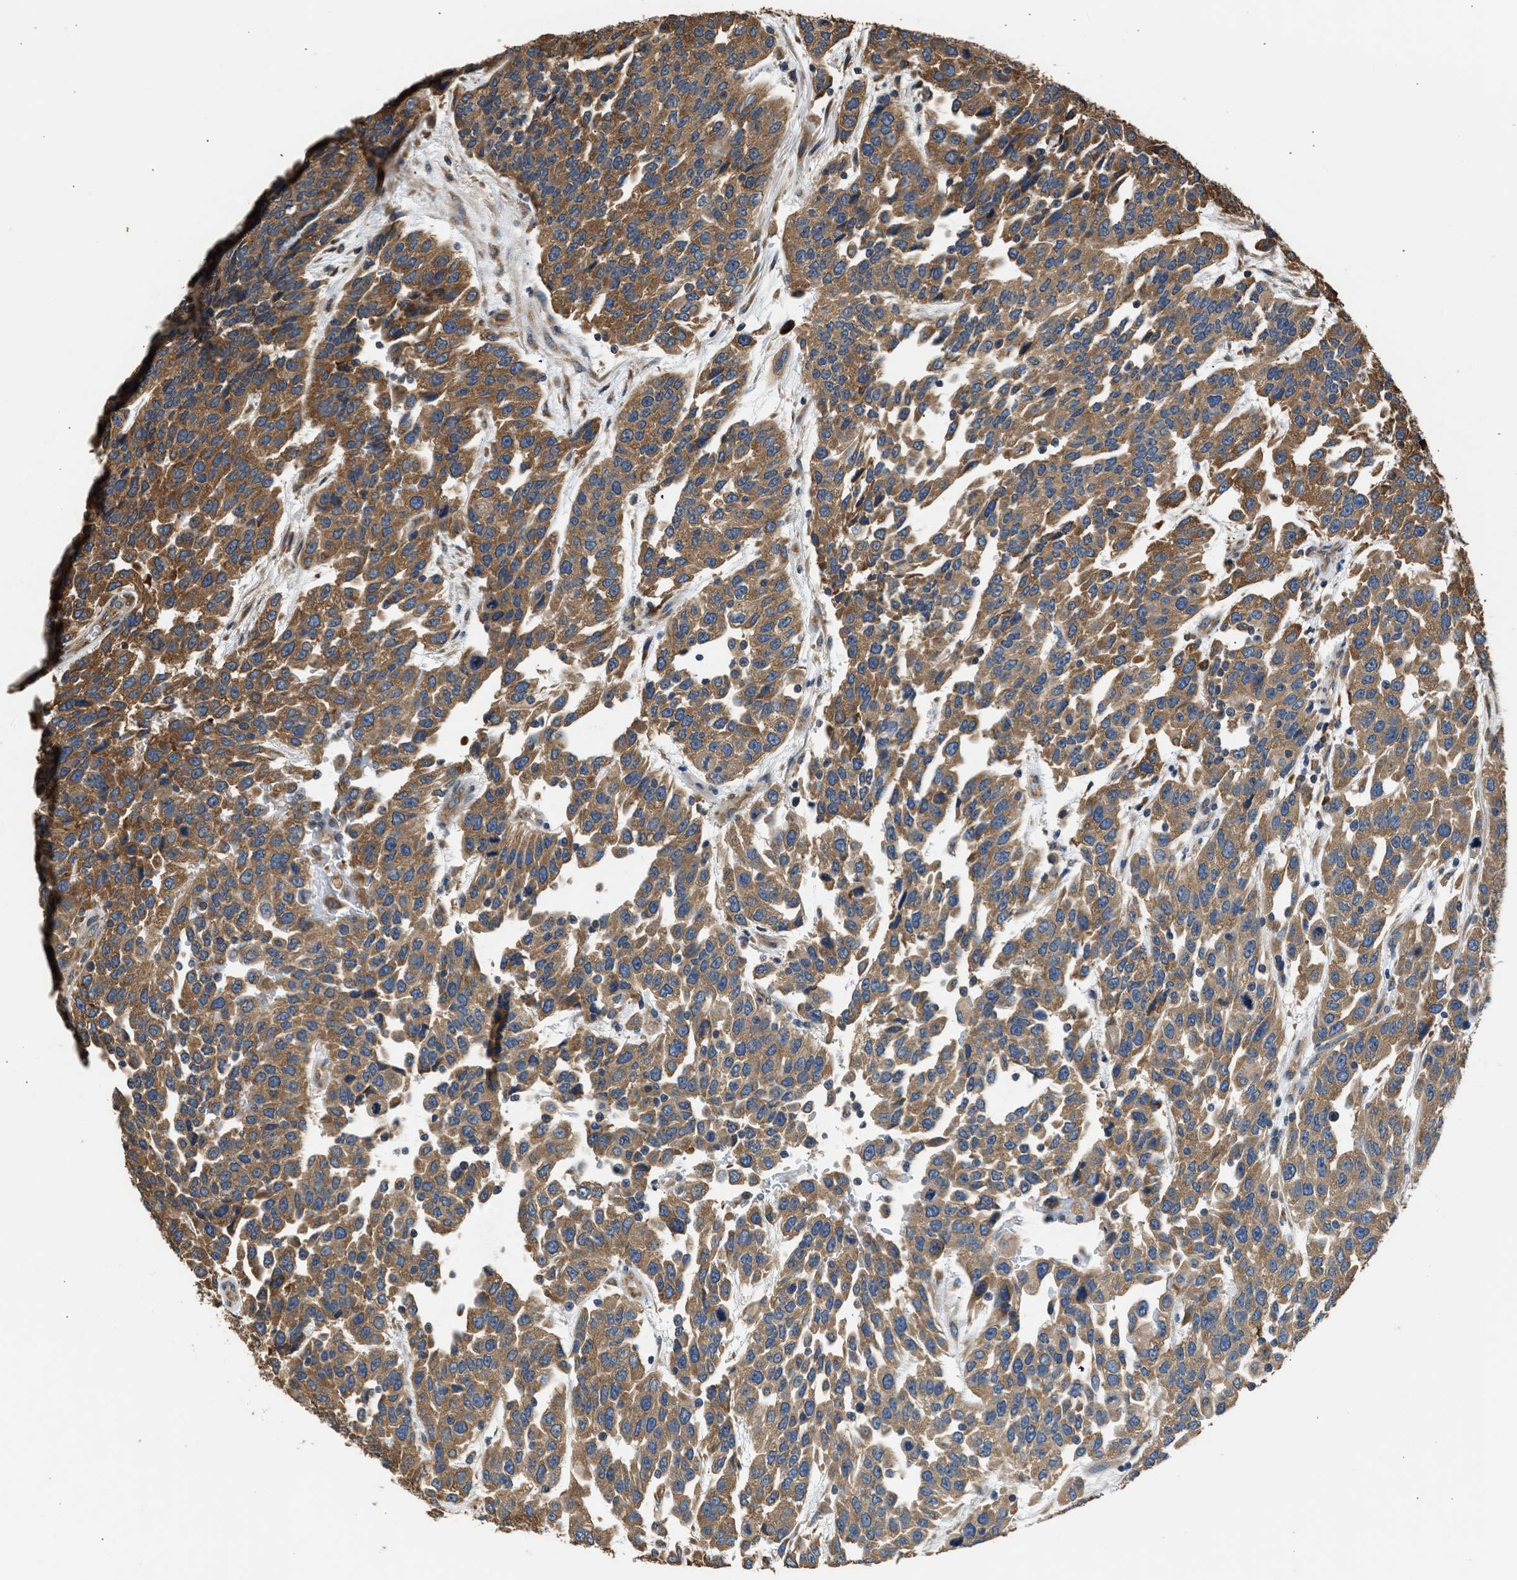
{"staining": {"intensity": "moderate", "quantity": ">75%", "location": "cytoplasmic/membranous"}, "tissue": "urothelial cancer", "cell_type": "Tumor cells", "image_type": "cancer", "snomed": [{"axis": "morphology", "description": "Urothelial carcinoma, High grade"}, {"axis": "topography", "description": "Urinary bladder"}], "caption": "Immunohistochemical staining of urothelial cancer shows medium levels of moderate cytoplasmic/membranous staining in approximately >75% of tumor cells.", "gene": "SLC36A4", "patient": {"sex": "female", "age": 80}}